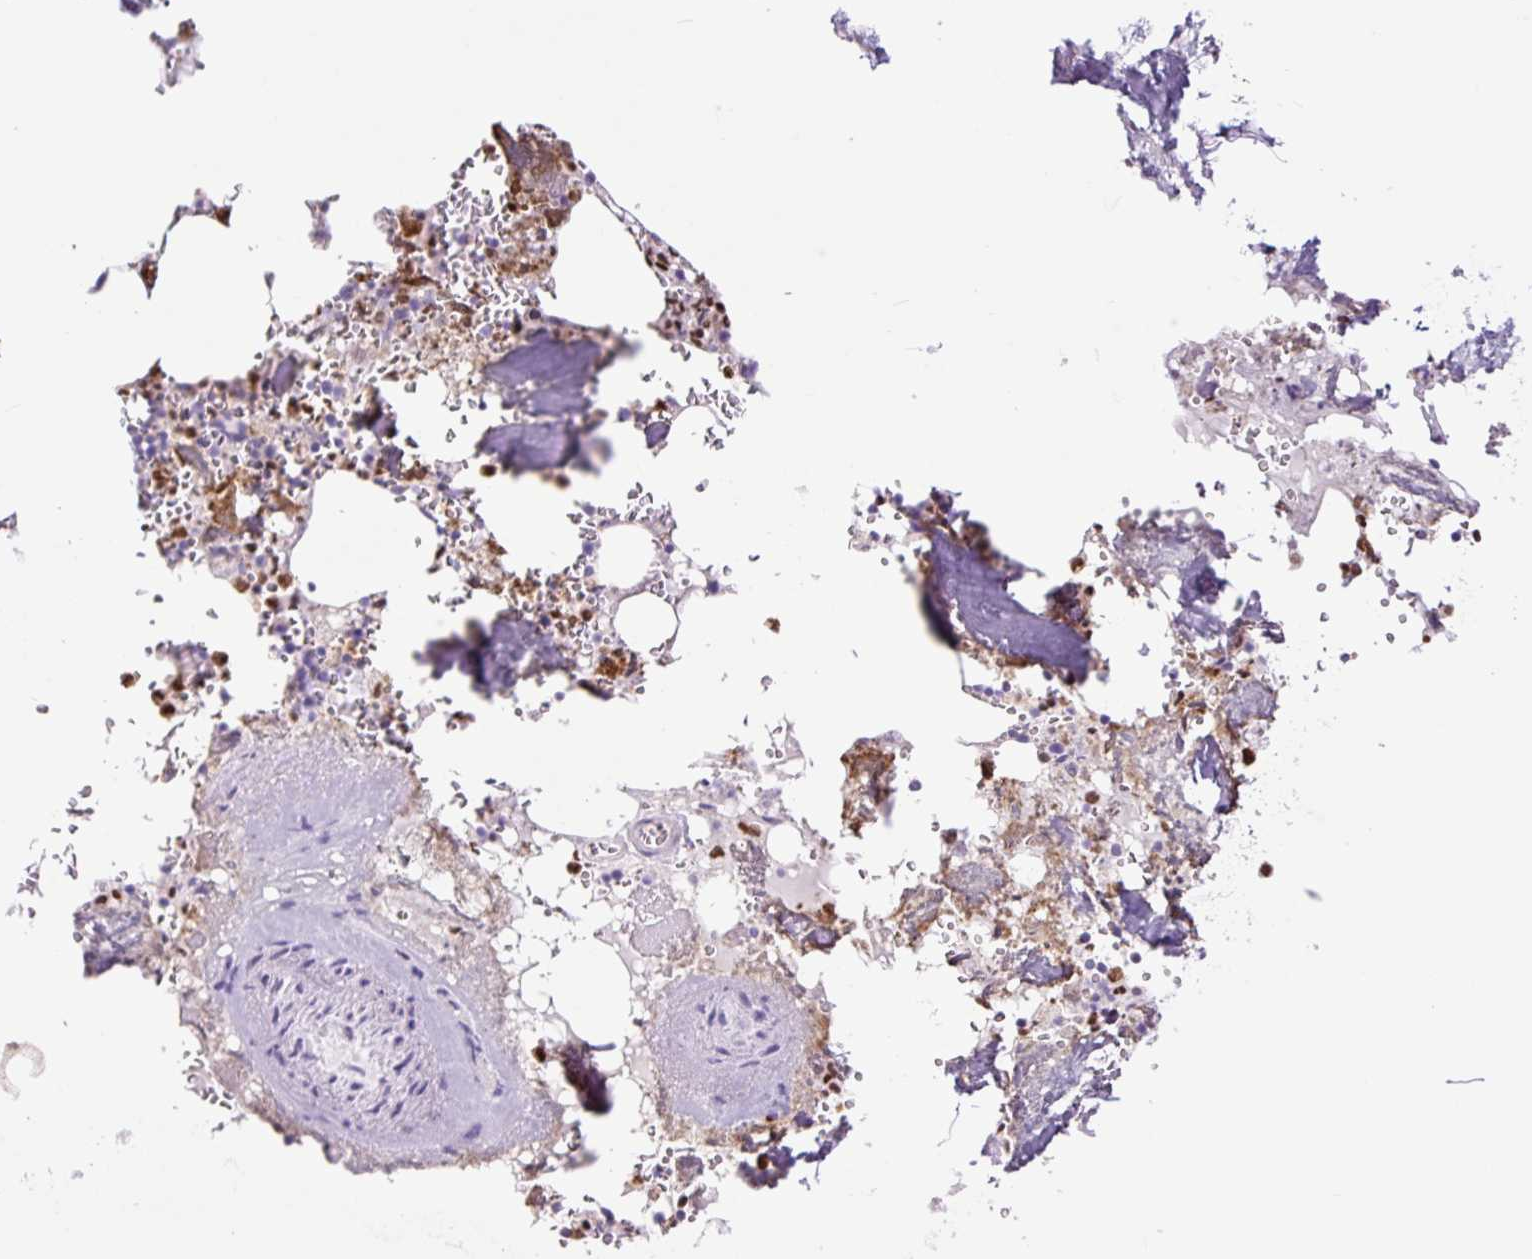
{"staining": {"intensity": "moderate", "quantity": "25%-75%", "location": "nuclear"}, "tissue": "bone marrow", "cell_type": "Hematopoietic cells", "image_type": "normal", "snomed": [{"axis": "morphology", "description": "Normal tissue, NOS"}, {"axis": "topography", "description": "Bone marrow"}], "caption": "Immunohistochemical staining of normal human bone marrow shows moderate nuclear protein staining in about 25%-75% of hematopoietic cells.", "gene": "SPI1", "patient": {"sex": "male", "age": 54}}